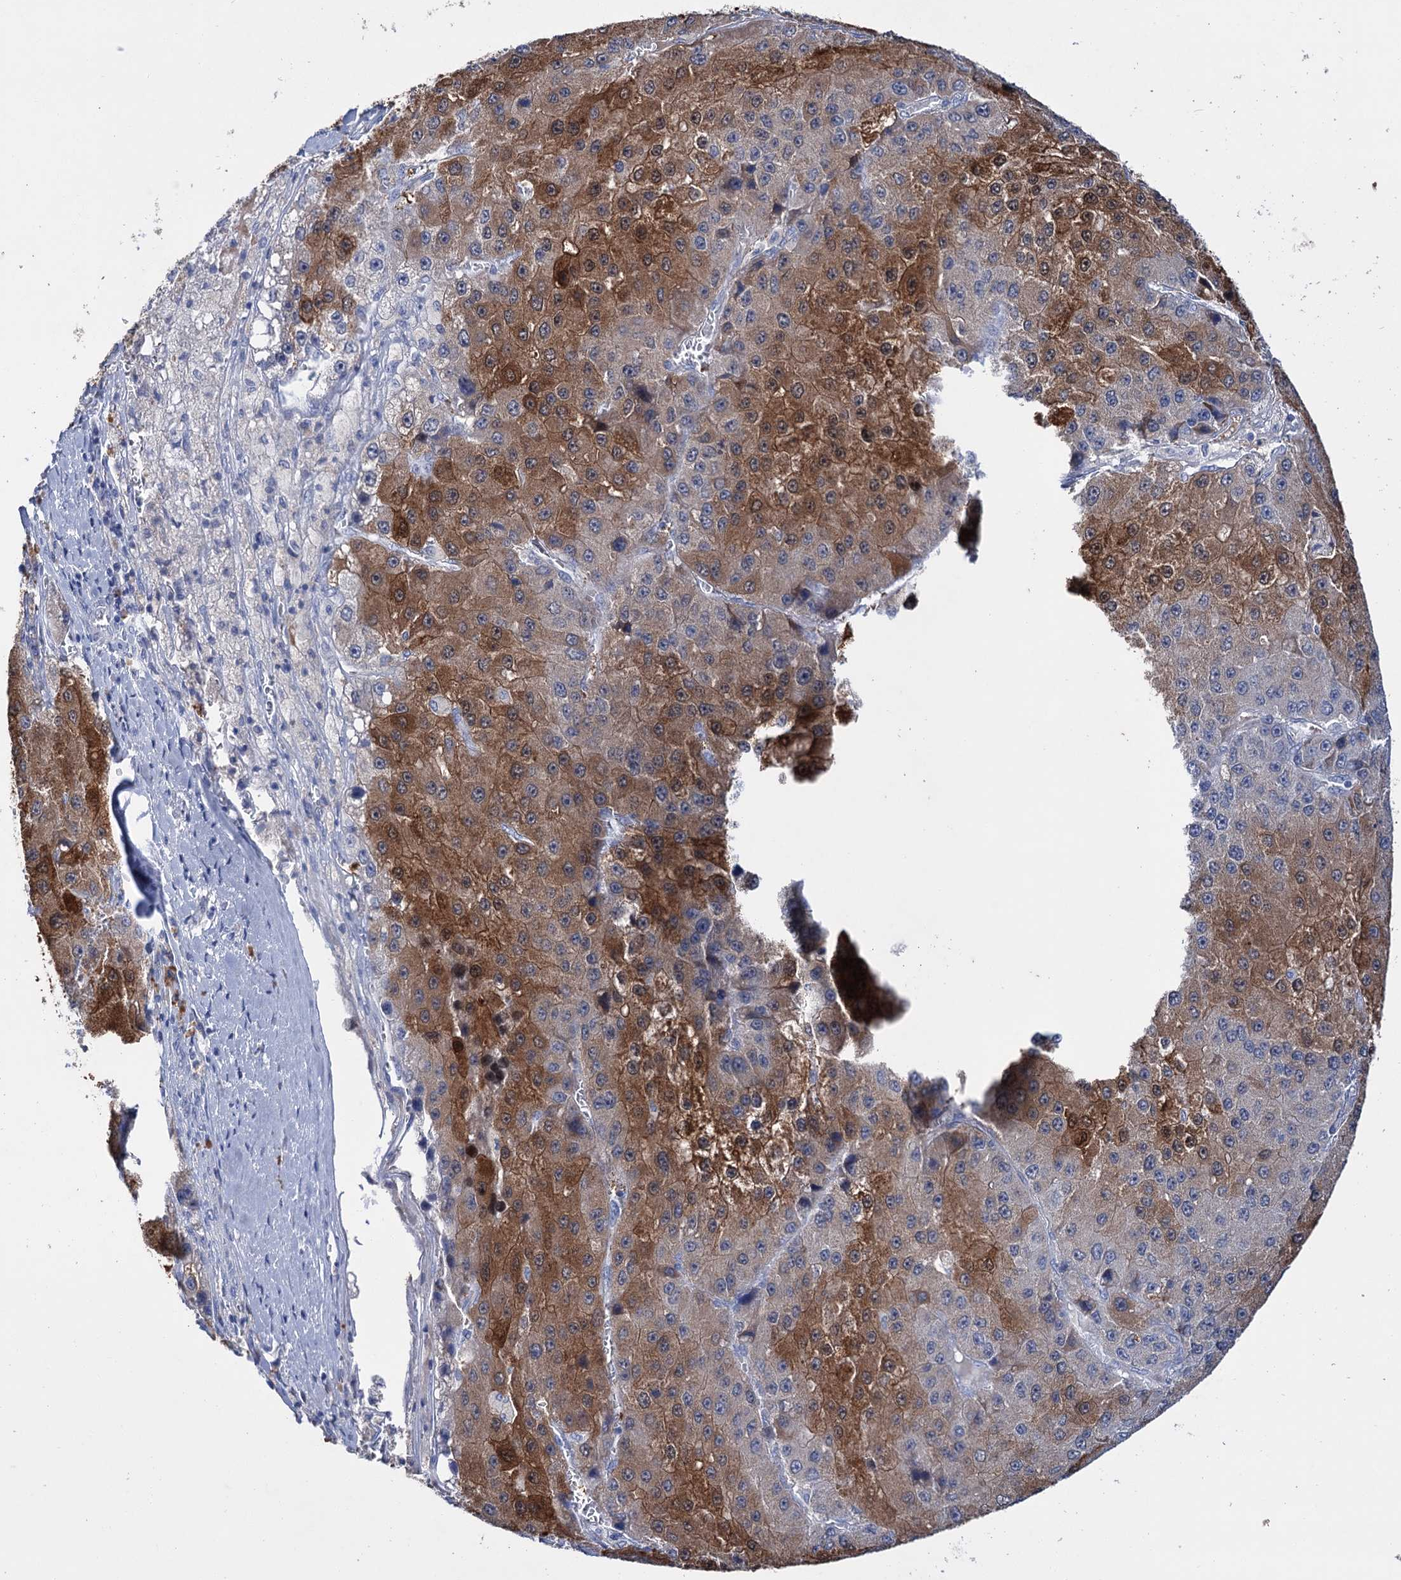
{"staining": {"intensity": "strong", "quantity": "25%-75%", "location": "cytoplasmic/membranous"}, "tissue": "liver cancer", "cell_type": "Tumor cells", "image_type": "cancer", "snomed": [{"axis": "morphology", "description": "Carcinoma, Hepatocellular, NOS"}, {"axis": "topography", "description": "Liver"}], "caption": "Hepatocellular carcinoma (liver) stained with a protein marker demonstrates strong staining in tumor cells.", "gene": "LYZL4", "patient": {"sex": "female", "age": 73}}